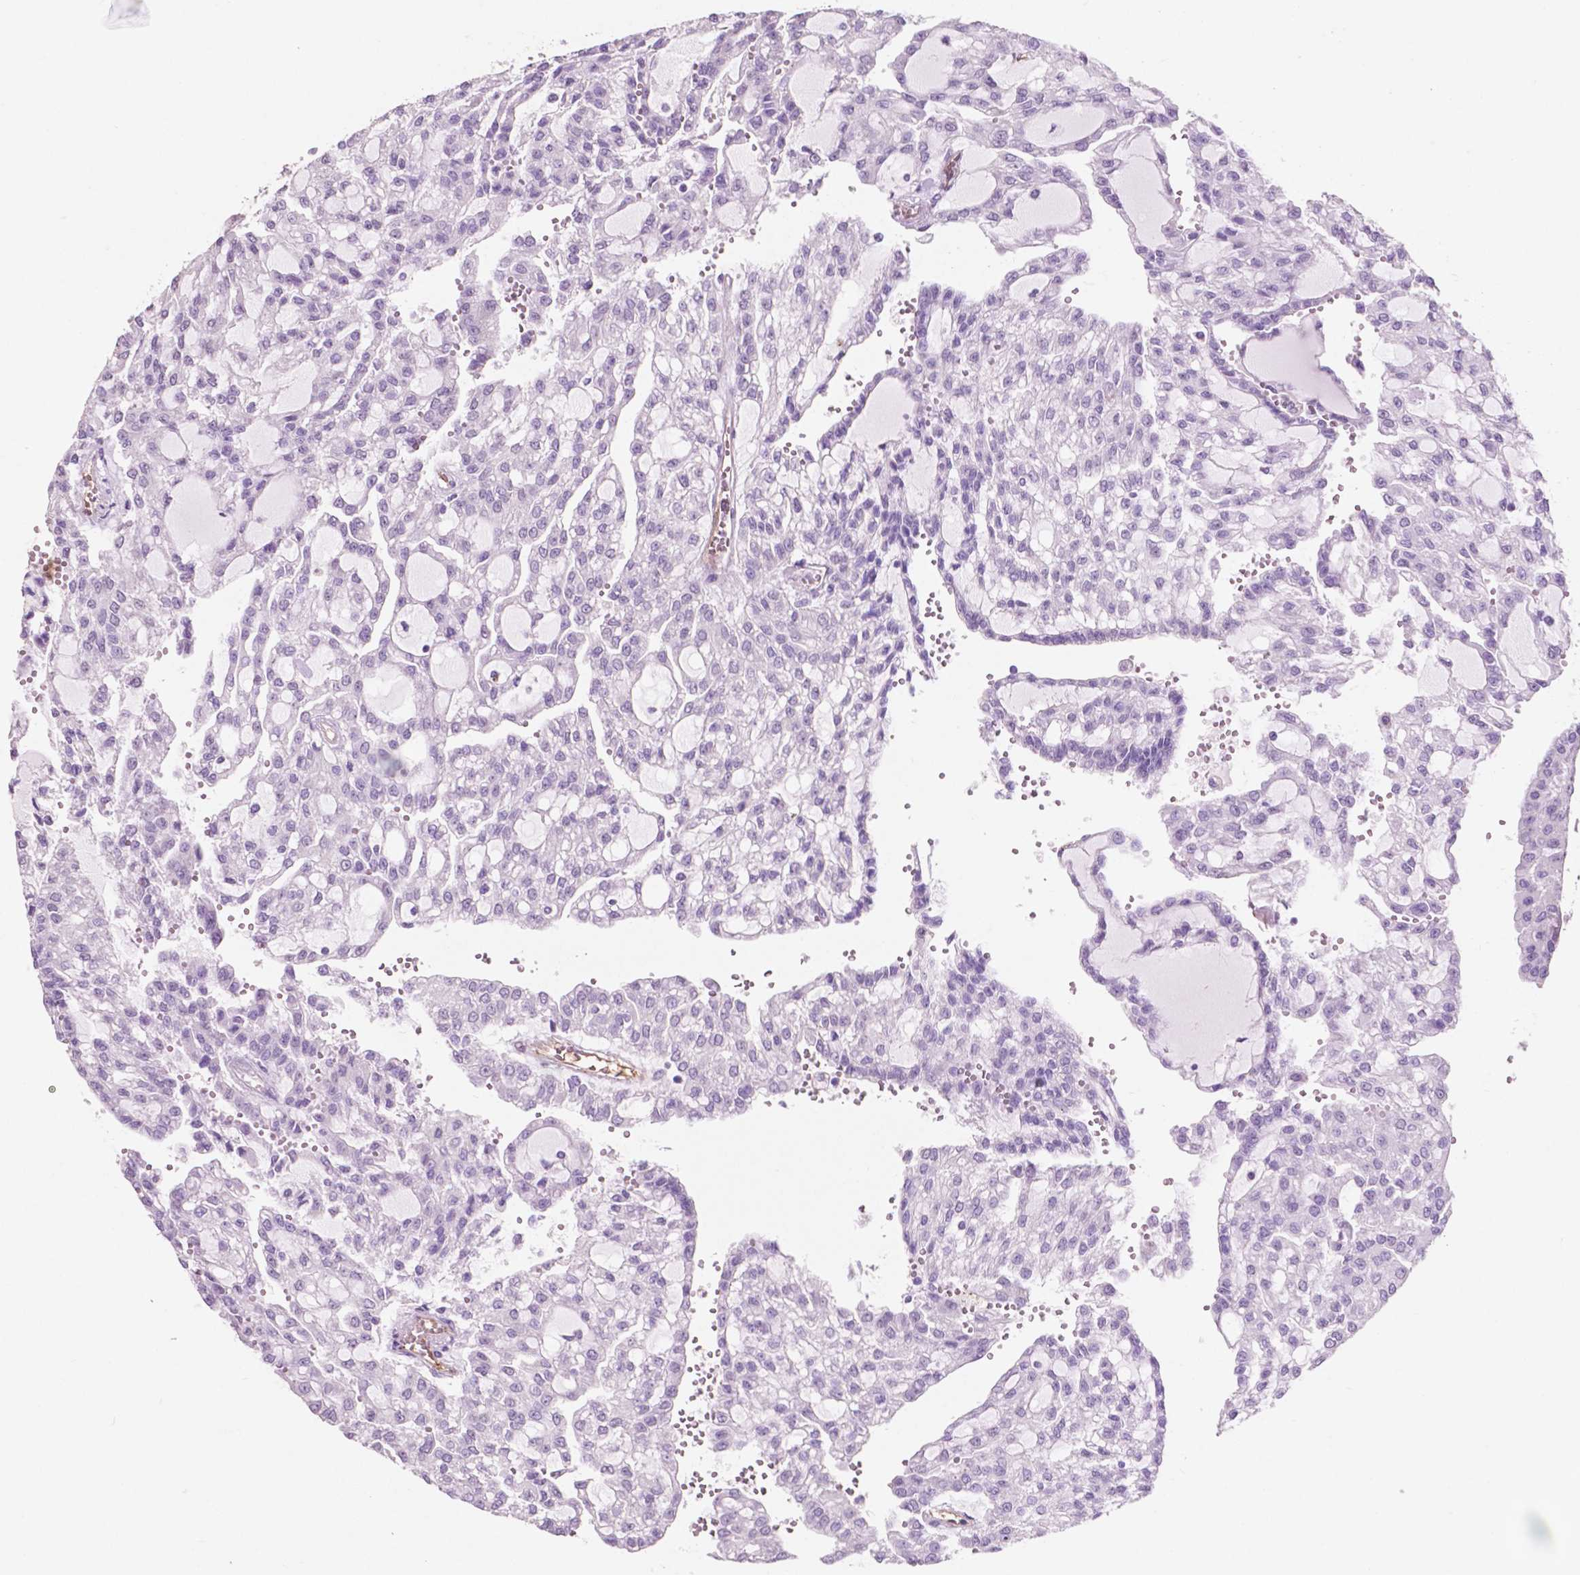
{"staining": {"intensity": "negative", "quantity": "none", "location": "none"}, "tissue": "renal cancer", "cell_type": "Tumor cells", "image_type": "cancer", "snomed": [{"axis": "morphology", "description": "Adenocarcinoma, NOS"}, {"axis": "topography", "description": "Kidney"}], "caption": "Immunohistochemistry photomicrograph of neoplastic tissue: human adenocarcinoma (renal) stained with DAB exhibits no significant protein staining in tumor cells. The staining was performed using DAB to visualize the protein expression in brown, while the nuclei were stained in blue with hematoxylin (Magnification: 20x).", "gene": "IDO1", "patient": {"sex": "male", "age": 63}}